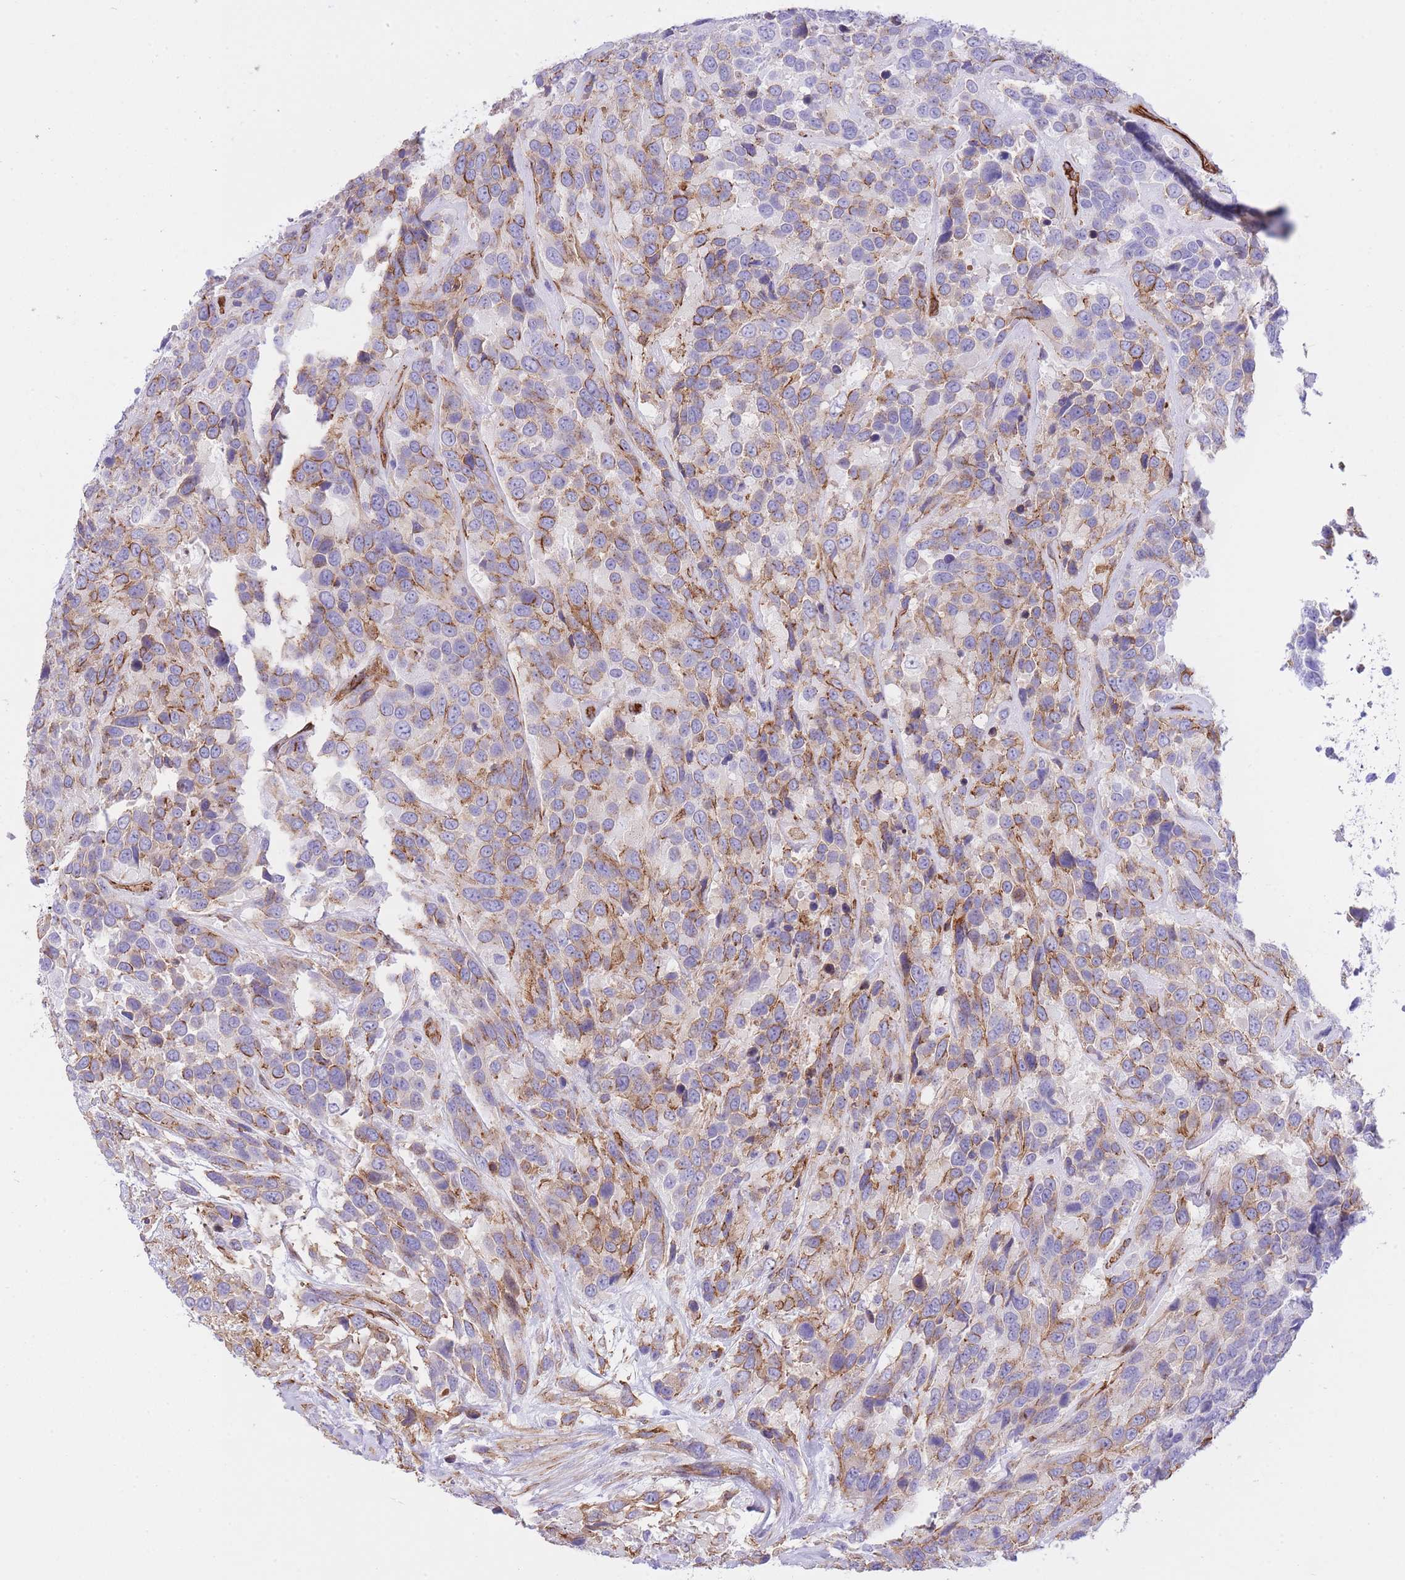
{"staining": {"intensity": "moderate", "quantity": "25%-75%", "location": "cytoplasmic/membranous"}, "tissue": "urothelial cancer", "cell_type": "Tumor cells", "image_type": "cancer", "snomed": [{"axis": "morphology", "description": "Urothelial carcinoma, High grade"}, {"axis": "topography", "description": "Urinary bladder"}], "caption": "Brown immunohistochemical staining in human urothelial carcinoma (high-grade) displays moderate cytoplasmic/membranous positivity in about 25%-75% of tumor cells.", "gene": "CAVIN1", "patient": {"sex": "female", "age": 70}}